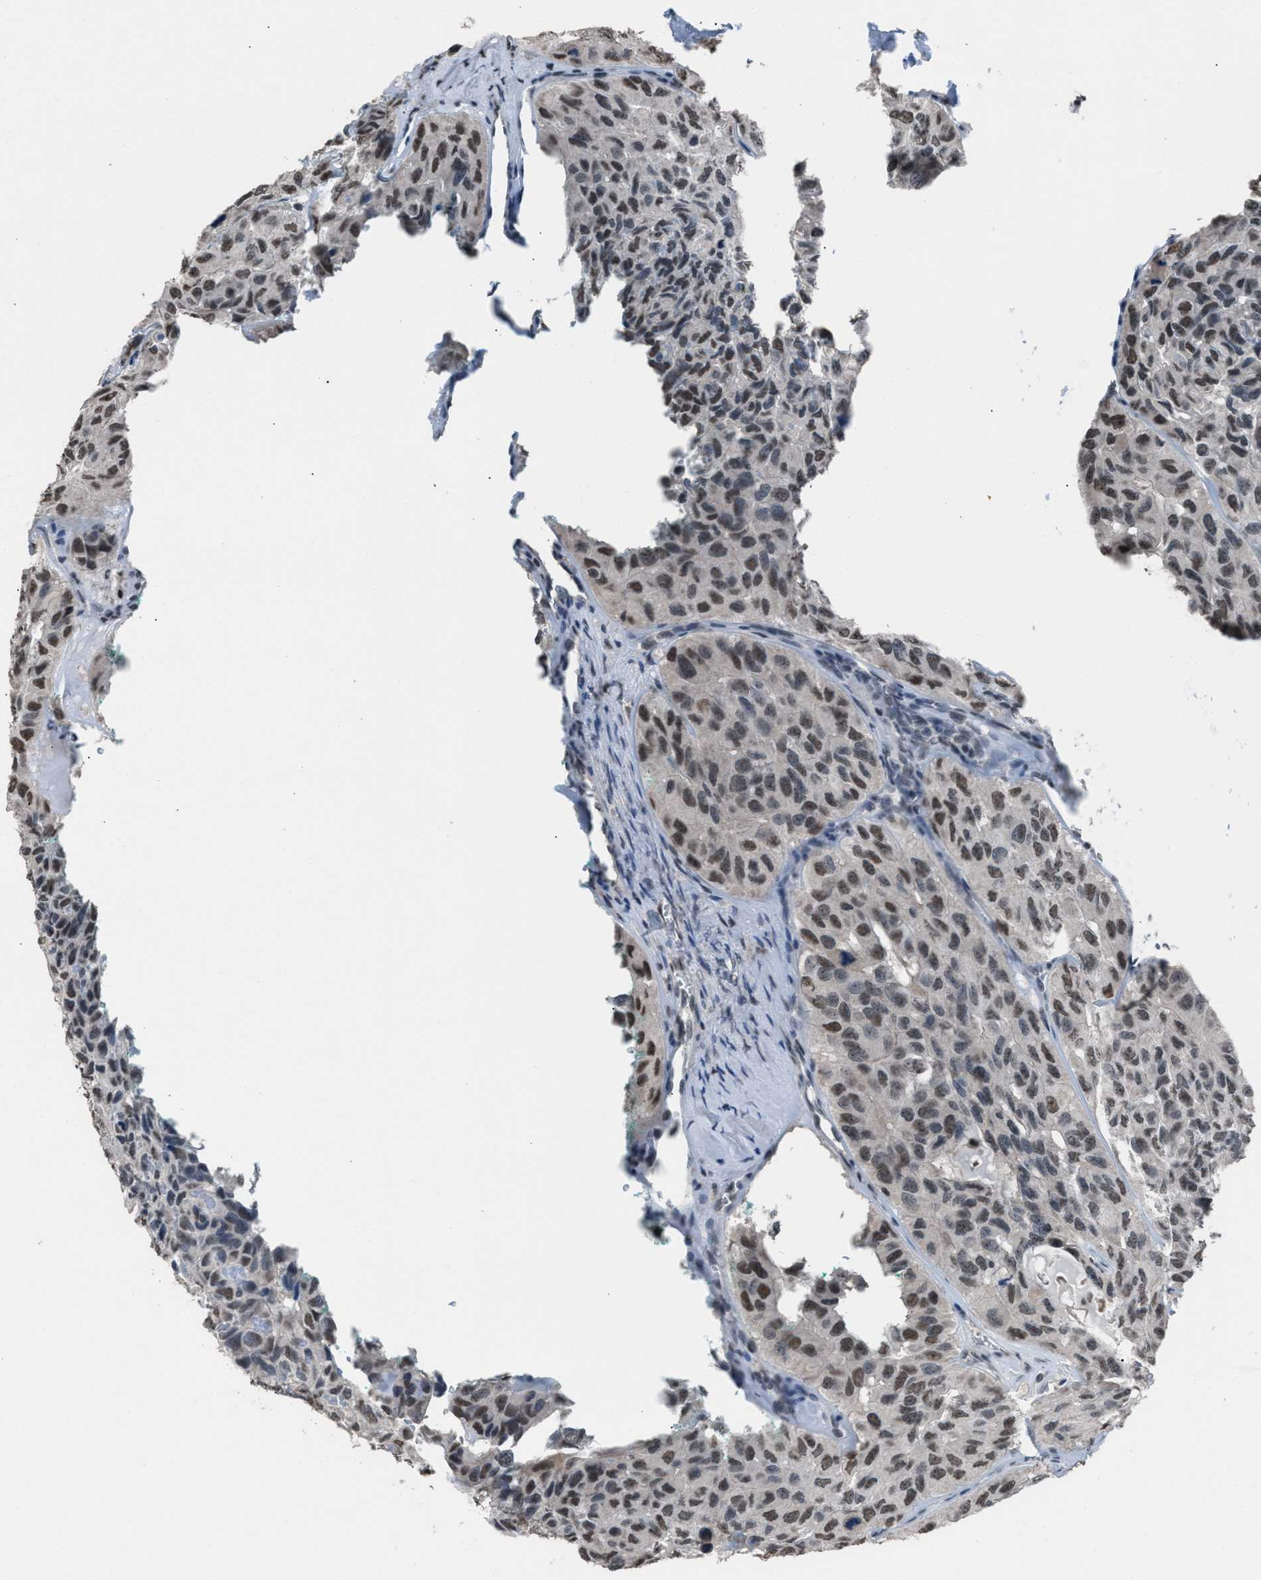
{"staining": {"intensity": "moderate", "quantity": "25%-75%", "location": "nuclear"}, "tissue": "head and neck cancer", "cell_type": "Tumor cells", "image_type": "cancer", "snomed": [{"axis": "morphology", "description": "Adenocarcinoma, NOS"}, {"axis": "topography", "description": "Salivary gland, NOS"}, {"axis": "topography", "description": "Head-Neck"}], "caption": "Immunohistochemical staining of head and neck adenocarcinoma reveals medium levels of moderate nuclear staining in approximately 25%-75% of tumor cells. The staining was performed using DAB to visualize the protein expression in brown, while the nuclei were stained in blue with hematoxylin (Magnification: 20x).", "gene": "ZNF276", "patient": {"sex": "female", "age": 76}}